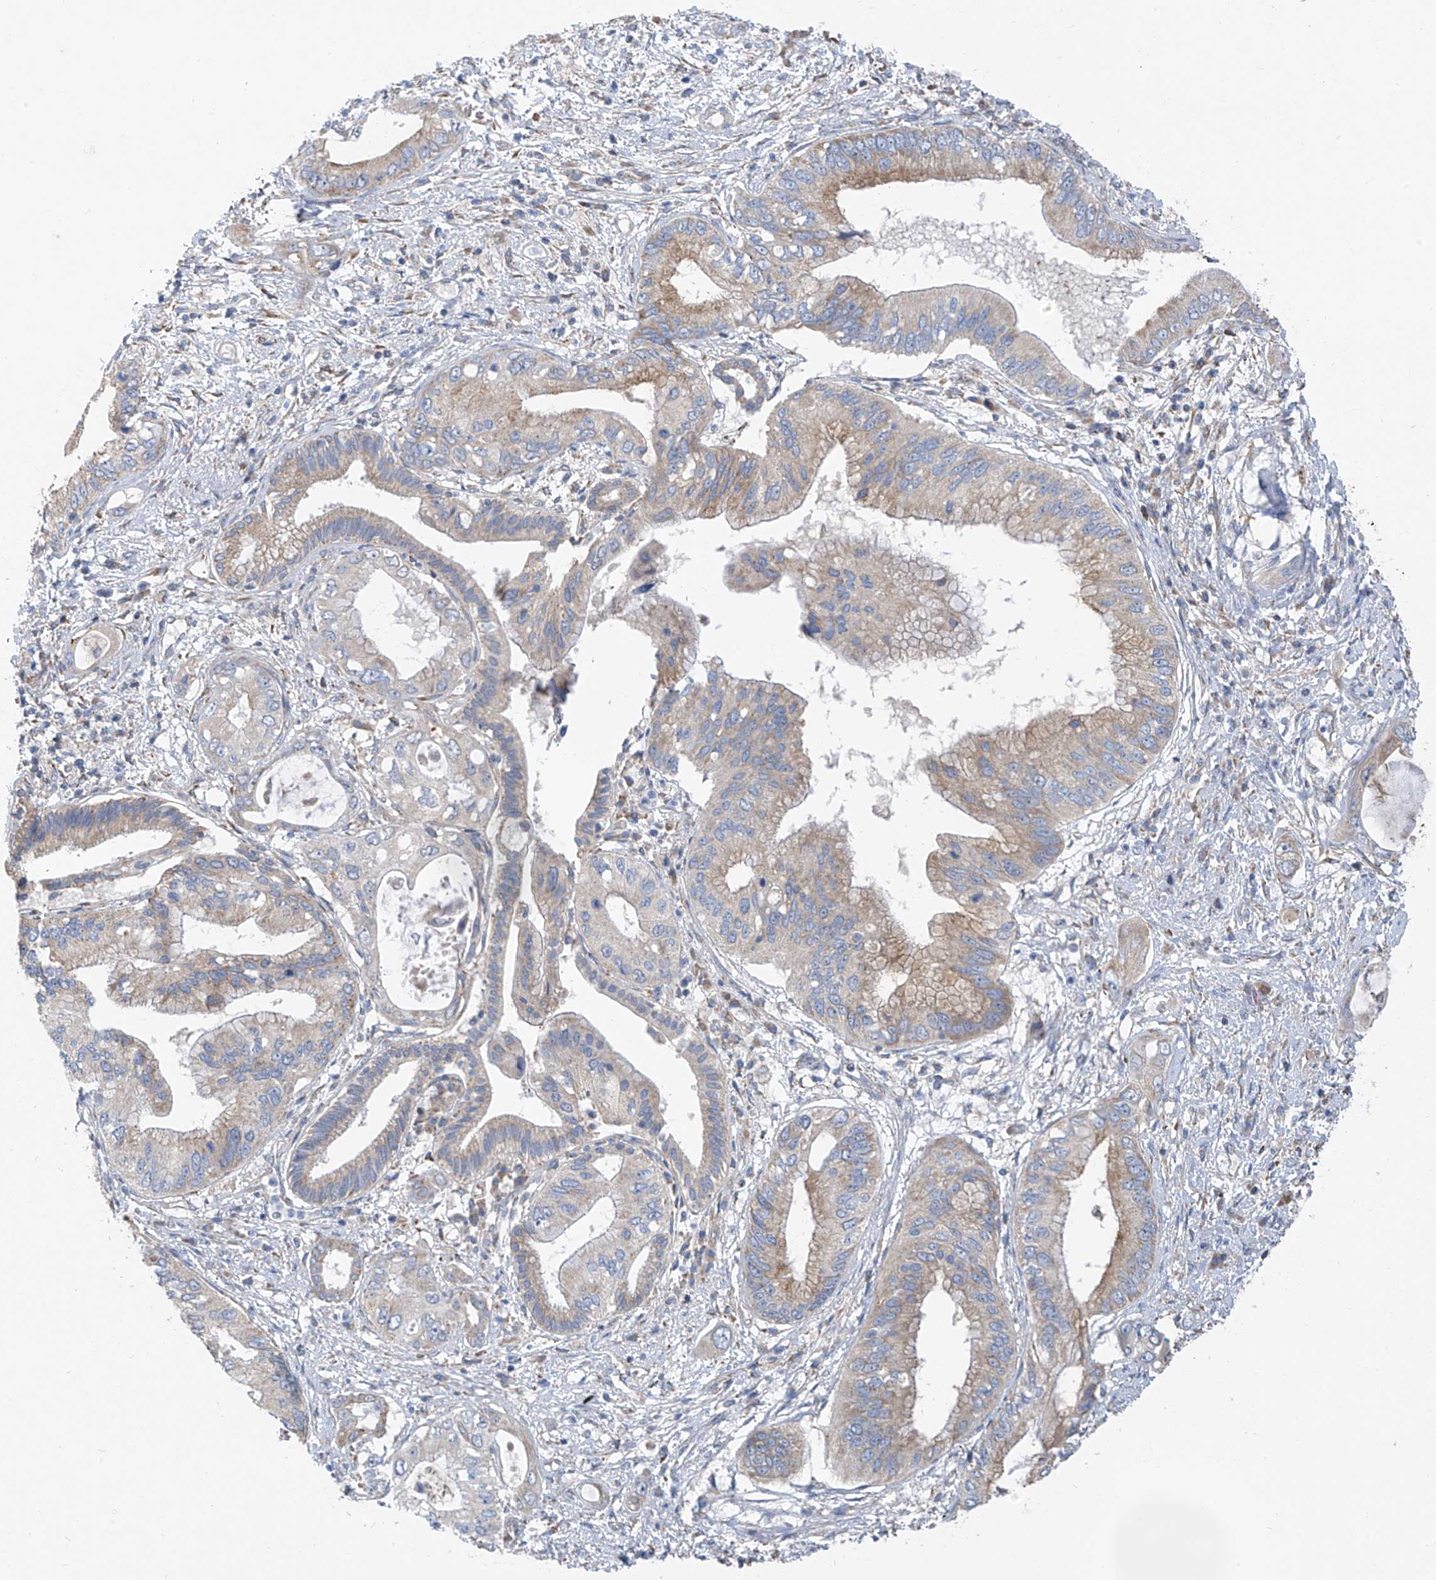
{"staining": {"intensity": "weak", "quantity": "25%-75%", "location": "cytoplasmic/membranous"}, "tissue": "pancreatic cancer", "cell_type": "Tumor cells", "image_type": "cancer", "snomed": [{"axis": "morphology", "description": "Inflammation, NOS"}, {"axis": "morphology", "description": "Adenocarcinoma, NOS"}, {"axis": "topography", "description": "Pancreas"}], "caption": "IHC staining of pancreatic cancer, which reveals low levels of weak cytoplasmic/membranous staining in approximately 25%-75% of tumor cells indicating weak cytoplasmic/membranous protein positivity. The staining was performed using DAB (brown) for protein detection and nuclei were counterstained in hematoxylin (blue).", "gene": "EOMES", "patient": {"sex": "female", "age": 56}}